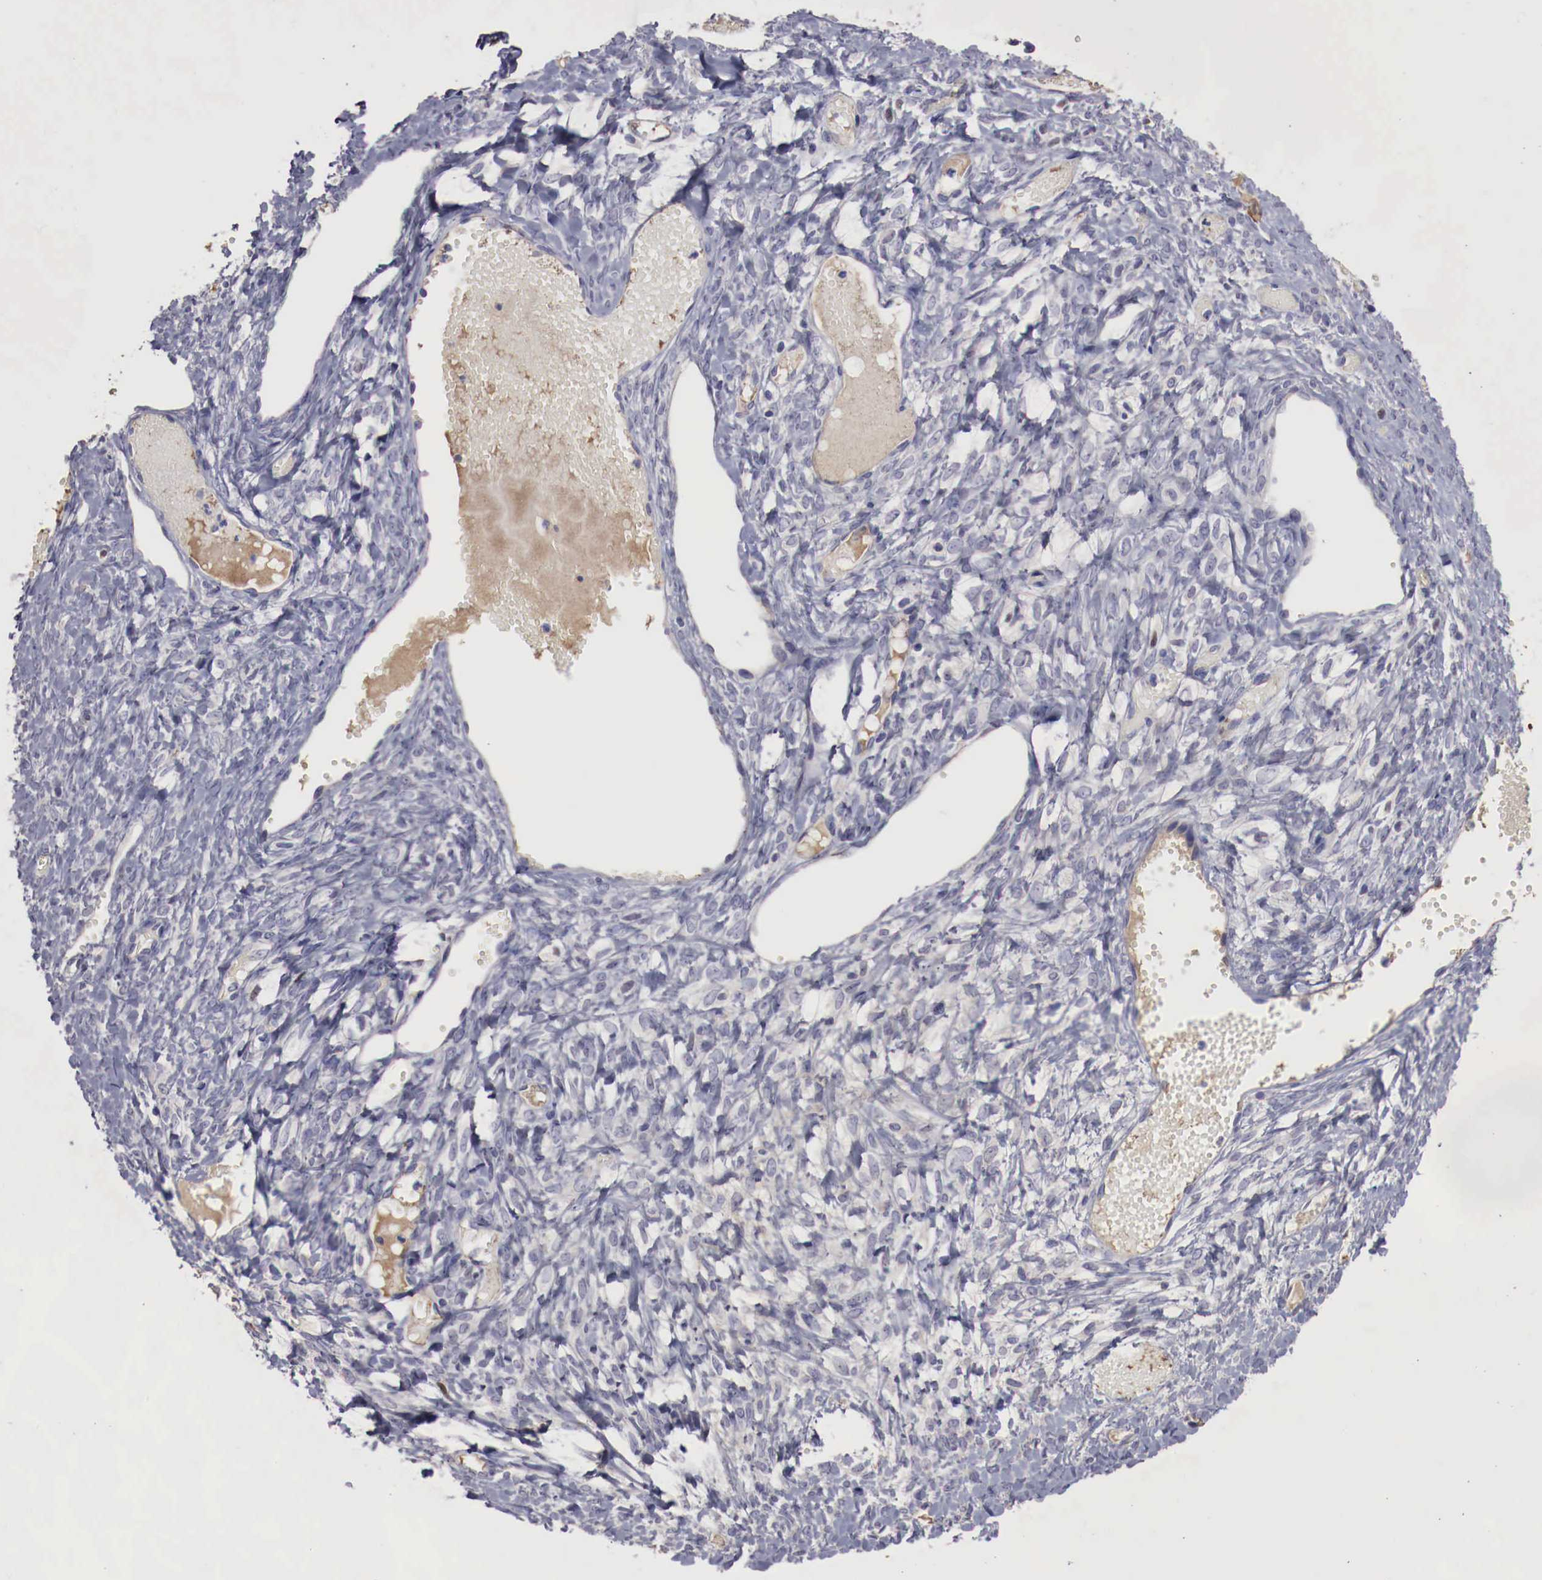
{"staining": {"intensity": "negative", "quantity": "none", "location": "none"}, "tissue": "ovarian cancer", "cell_type": "Tumor cells", "image_type": "cancer", "snomed": [{"axis": "morphology", "description": "Cystadenocarcinoma, mucinous, NOS"}, {"axis": "topography", "description": "Ovary"}], "caption": "A high-resolution image shows IHC staining of ovarian cancer, which reveals no significant staining in tumor cells.", "gene": "PITPNA", "patient": {"sex": "female", "age": 57}}